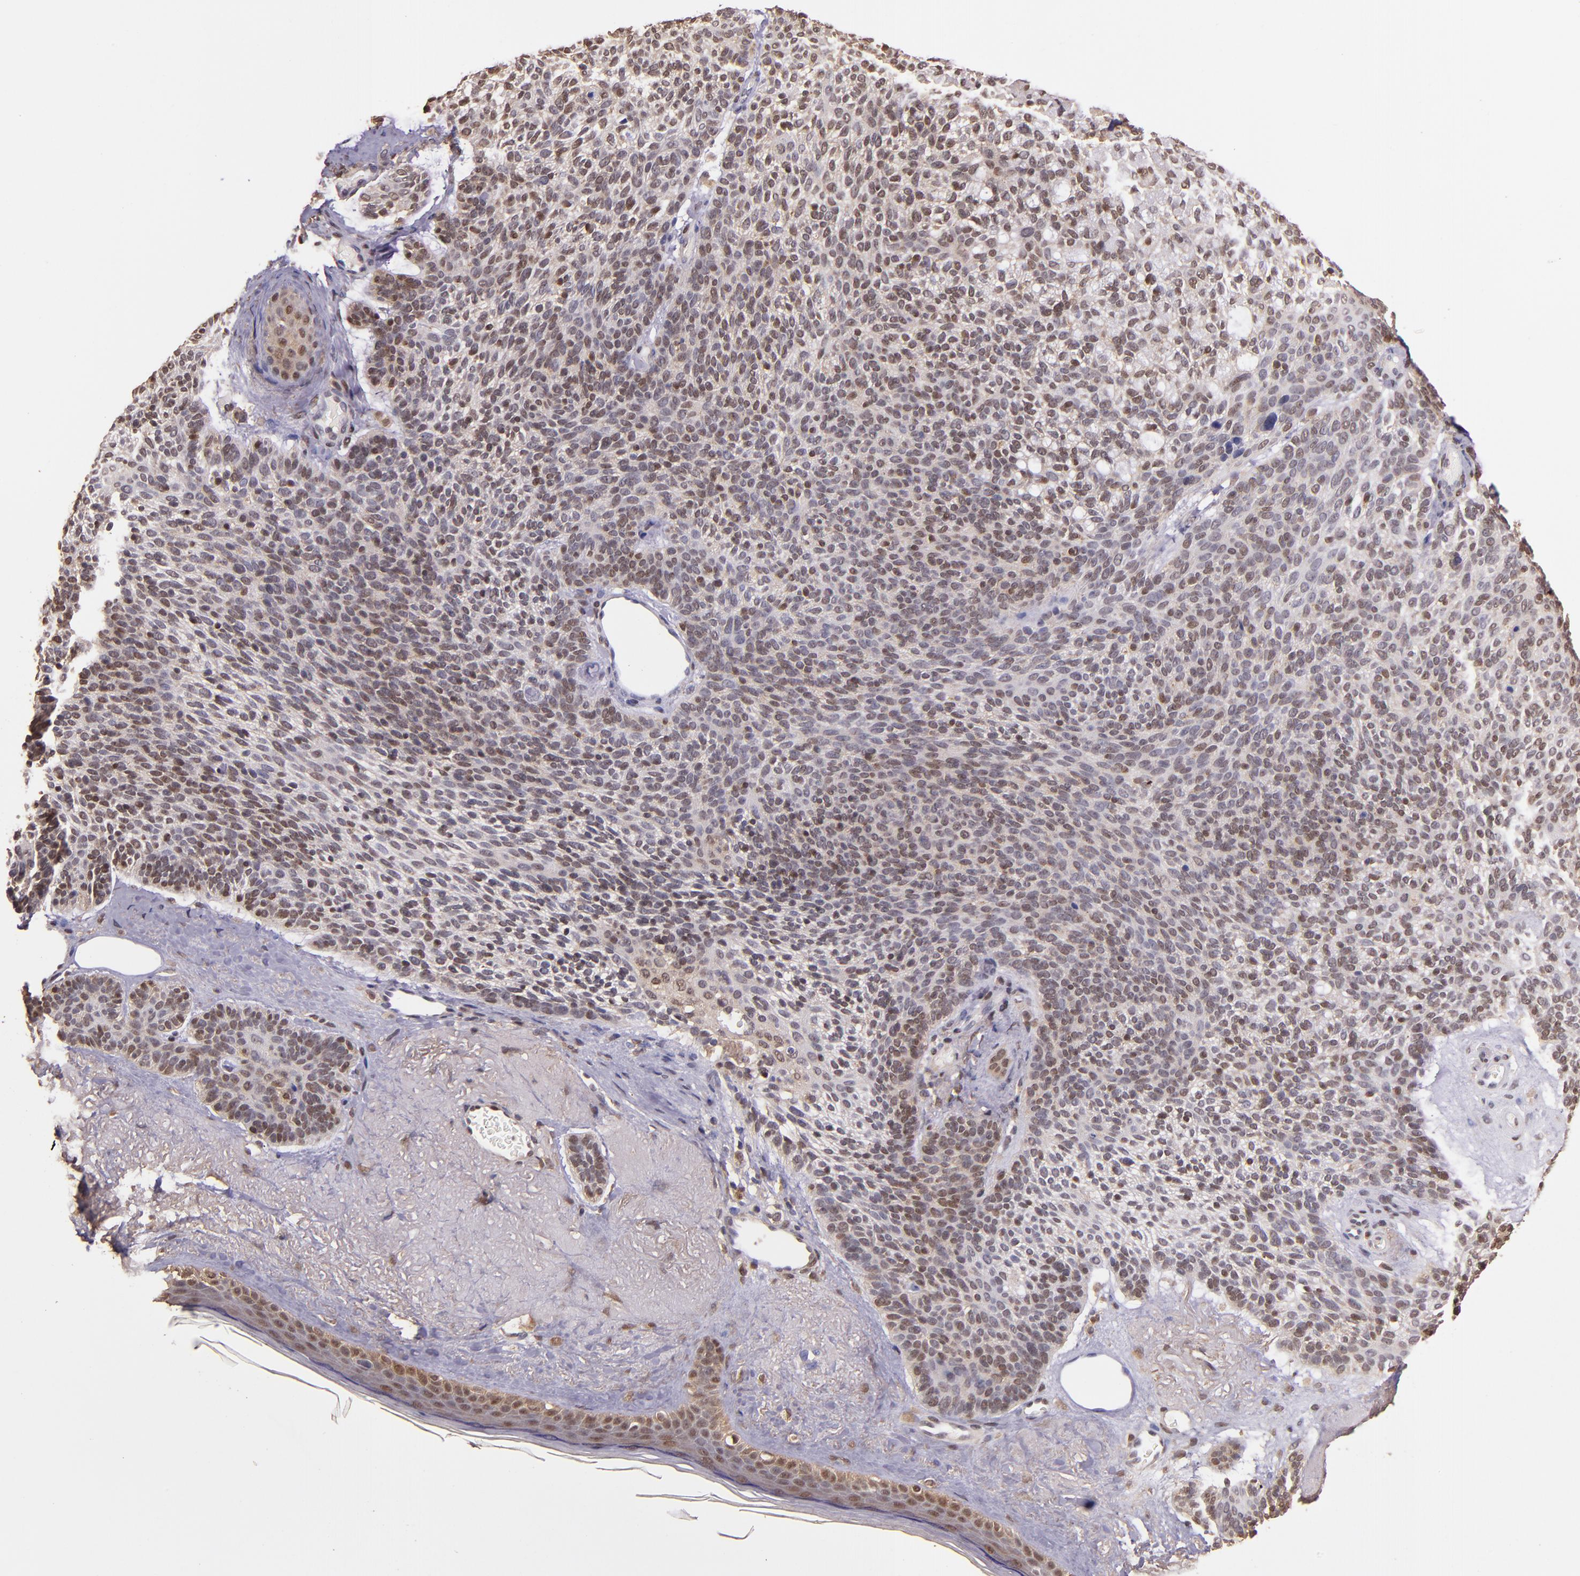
{"staining": {"intensity": "weak", "quantity": "25%-75%", "location": "cytoplasmic/membranous,nuclear"}, "tissue": "skin cancer", "cell_type": "Tumor cells", "image_type": "cancer", "snomed": [{"axis": "morphology", "description": "Normal tissue, NOS"}, {"axis": "morphology", "description": "Basal cell carcinoma"}, {"axis": "topography", "description": "Skin"}], "caption": "Skin cancer (basal cell carcinoma) stained with a protein marker shows weak staining in tumor cells.", "gene": "STAT6", "patient": {"sex": "female", "age": 70}}